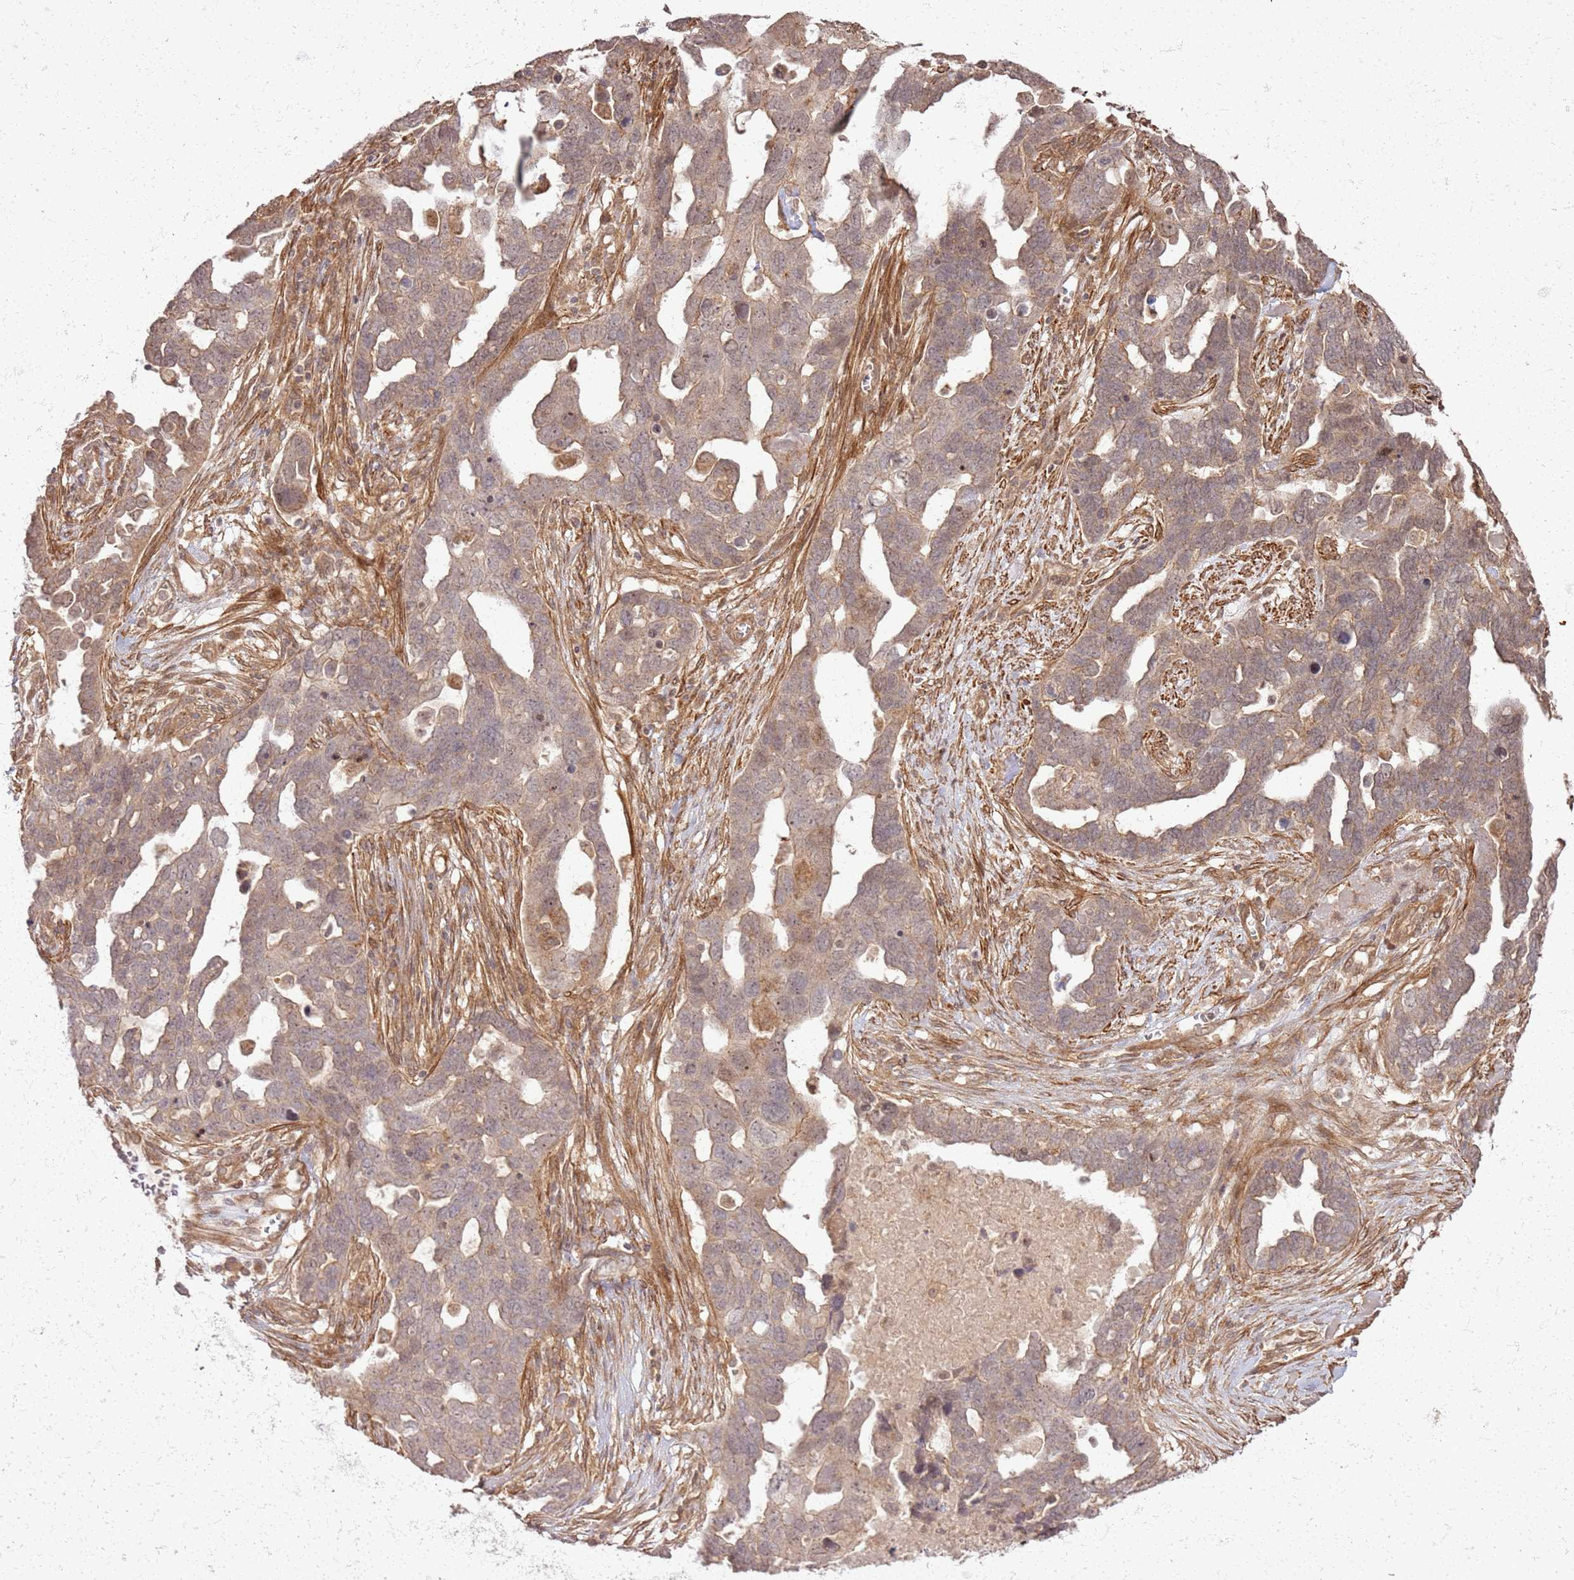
{"staining": {"intensity": "moderate", "quantity": "25%-75%", "location": "cytoplasmic/membranous,nuclear"}, "tissue": "ovarian cancer", "cell_type": "Tumor cells", "image_type": "cancer", "snomed": [{"axis": "morphology", "description": "Cystadenocarcinoma, serous, NOS"}, {"axis": "topography", "description": "Ovary"}], "caption": "Moderate cytoplasmic/membranous and nuclear staining for a protein is identified in approximately 25%-75% of tumor cells of serous cystadenocarcinoma (ovarian) using immunohistochemistry.", "gene": "ZNF623", "patient": {"sex": "female", "age": 54}}